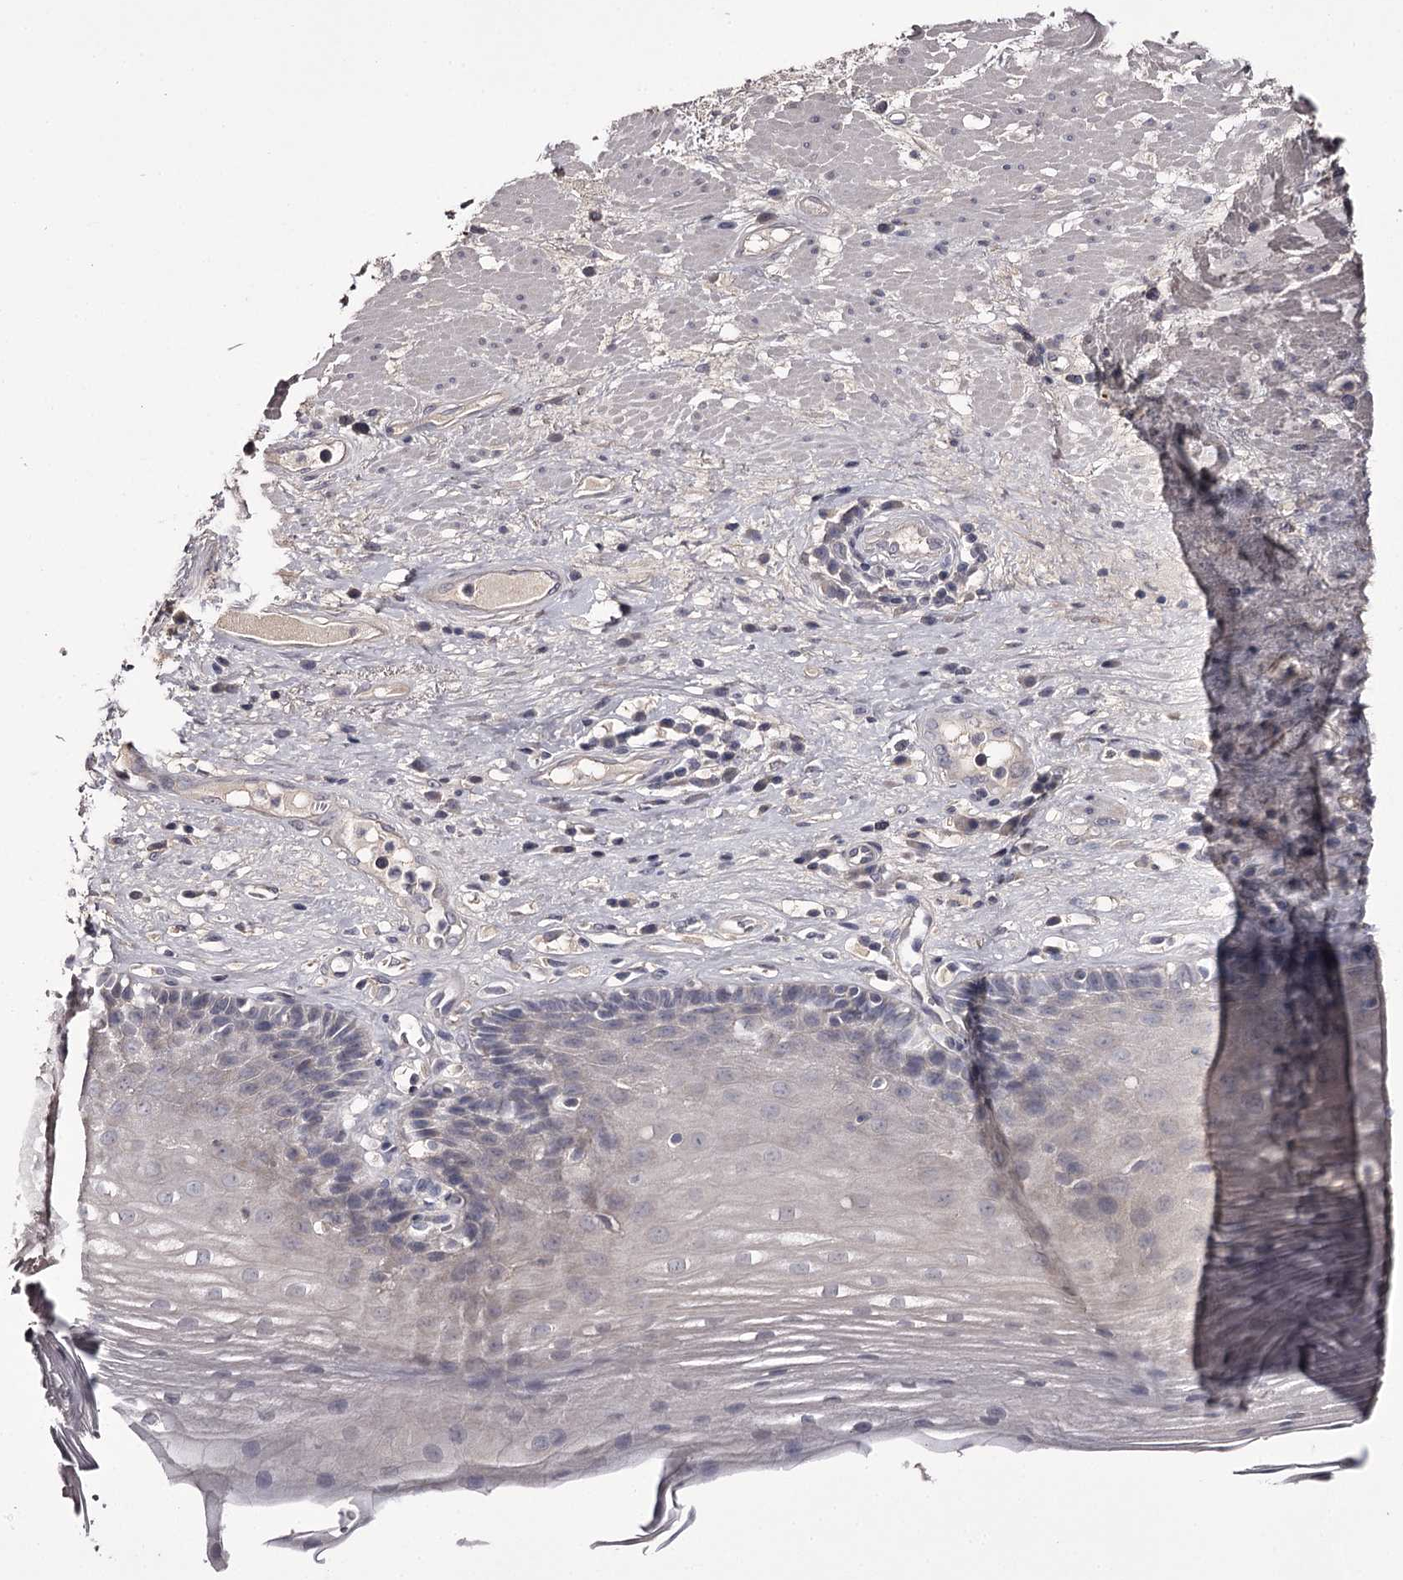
{"staining": {"intensity": "negative", "quantity": "none", "location": "none"}, "tissue": "esophagus", "cell_type": "Squamous epithelial cells", "image_type": "normal", "snomed": [{"axis": "morphology", "description": "Normal tissue, NOS"}, {"axis": "topography", "description": "Esophagus"}], "caption": "The micrograph exhibits no significant expression in squamous epithelial cells of esophagus. (Stains: DAB (3,3'-diaminobenzidine) immunohistochemistry (IHC) with hematoxylin counter stain, Microscopy: brightfield microscopy at high magnification).", "gene": "PRM2", "patient": {"sex": "male", "age": 62}}